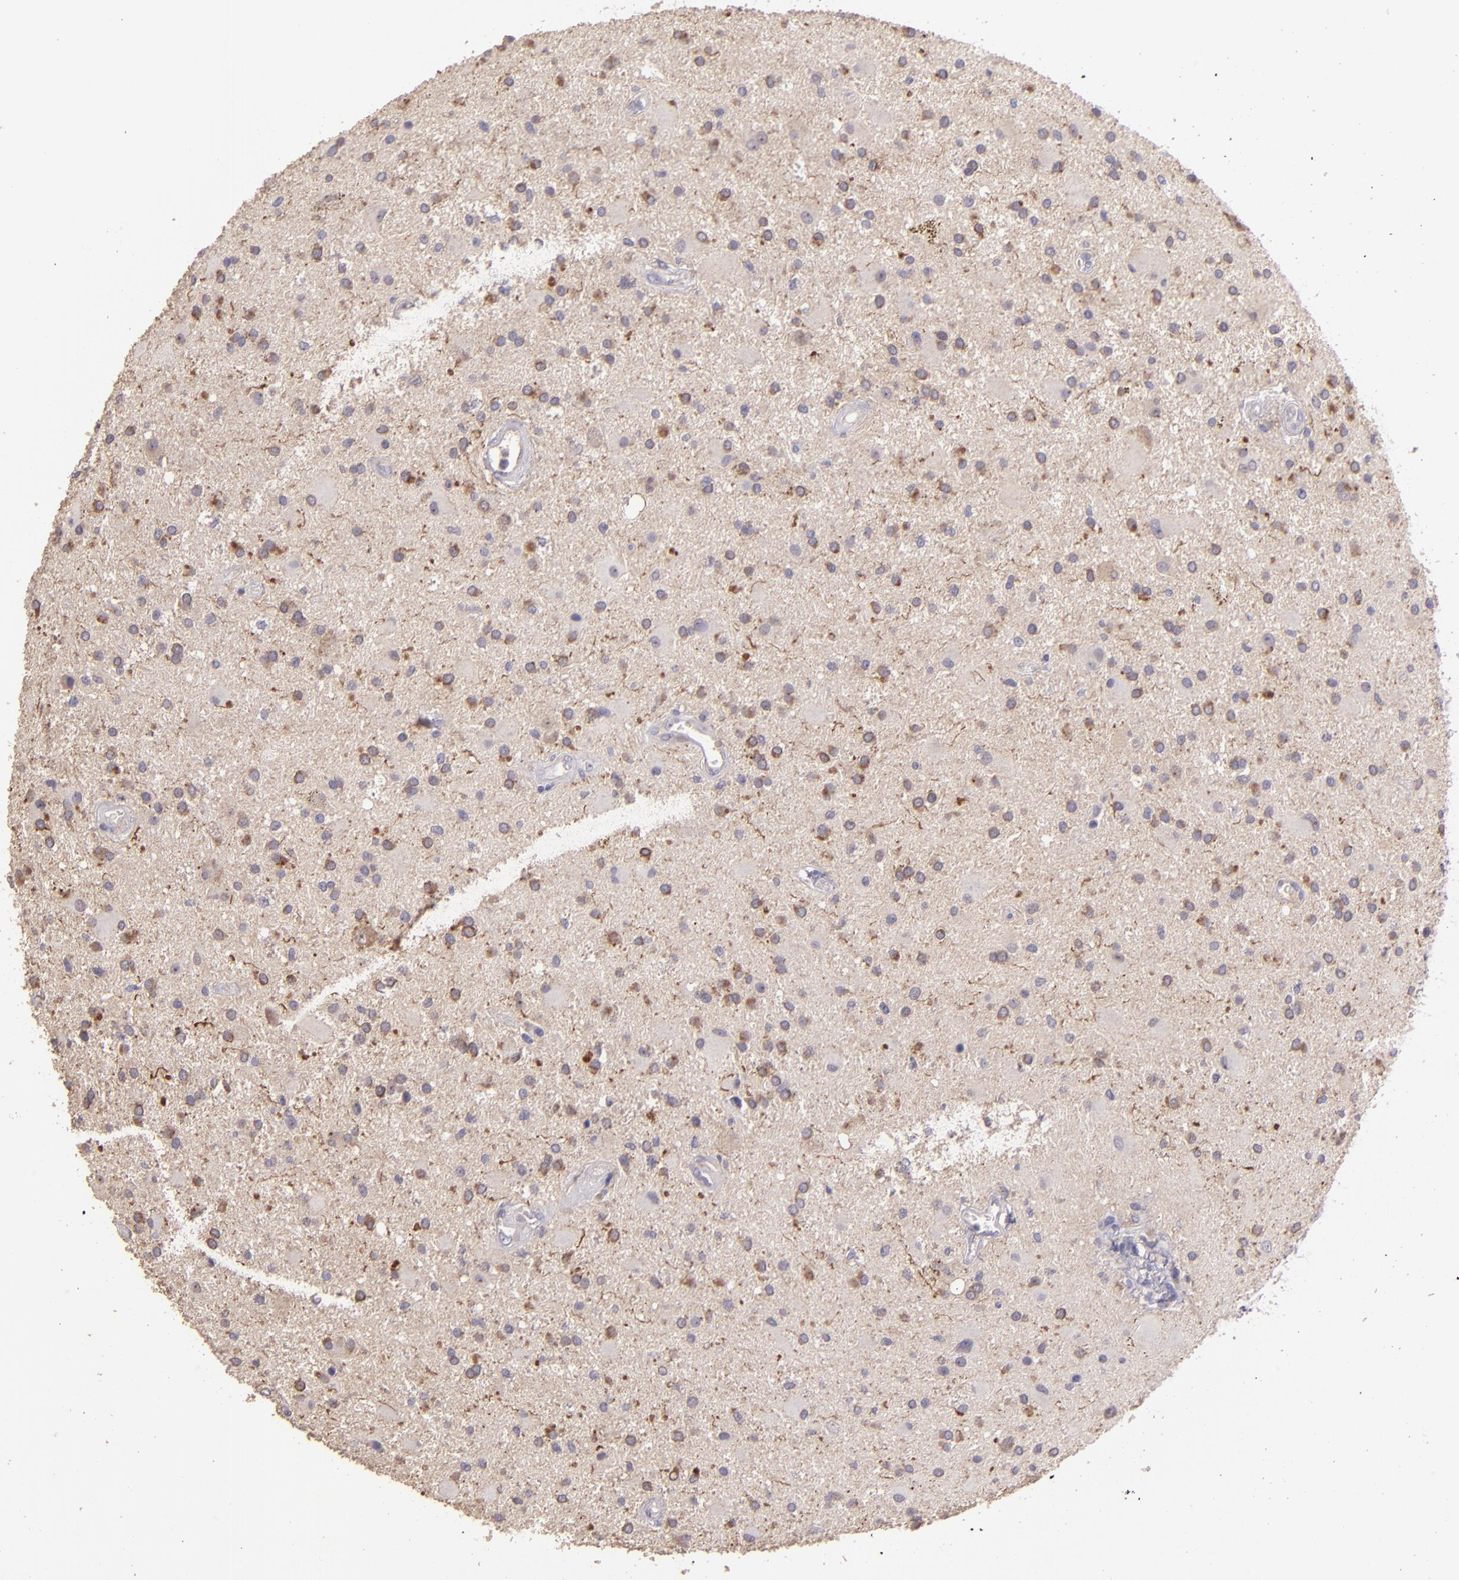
{"staining": {"intensity": "weak", "quantity": ">75%", "location": "cytoplasmic/membranous,nuclear"}, "tissue": "glioma", "cell_type": "Tumor cells", "image_type": "cancer", "snomed": [{"axis": "morphology", "description": "Glioma, malignant, Low grade"}, {"axis": "topography", "description": "Brain"}], "caption": "This image reveals immunohistochemistry staining of glioma, with low weak cytoplasmic/membranous and nuclear positivity in approximately >75% of tumor cells.", "gene": "PAPPA", "patient": {"sex": "male", "age": 58}}